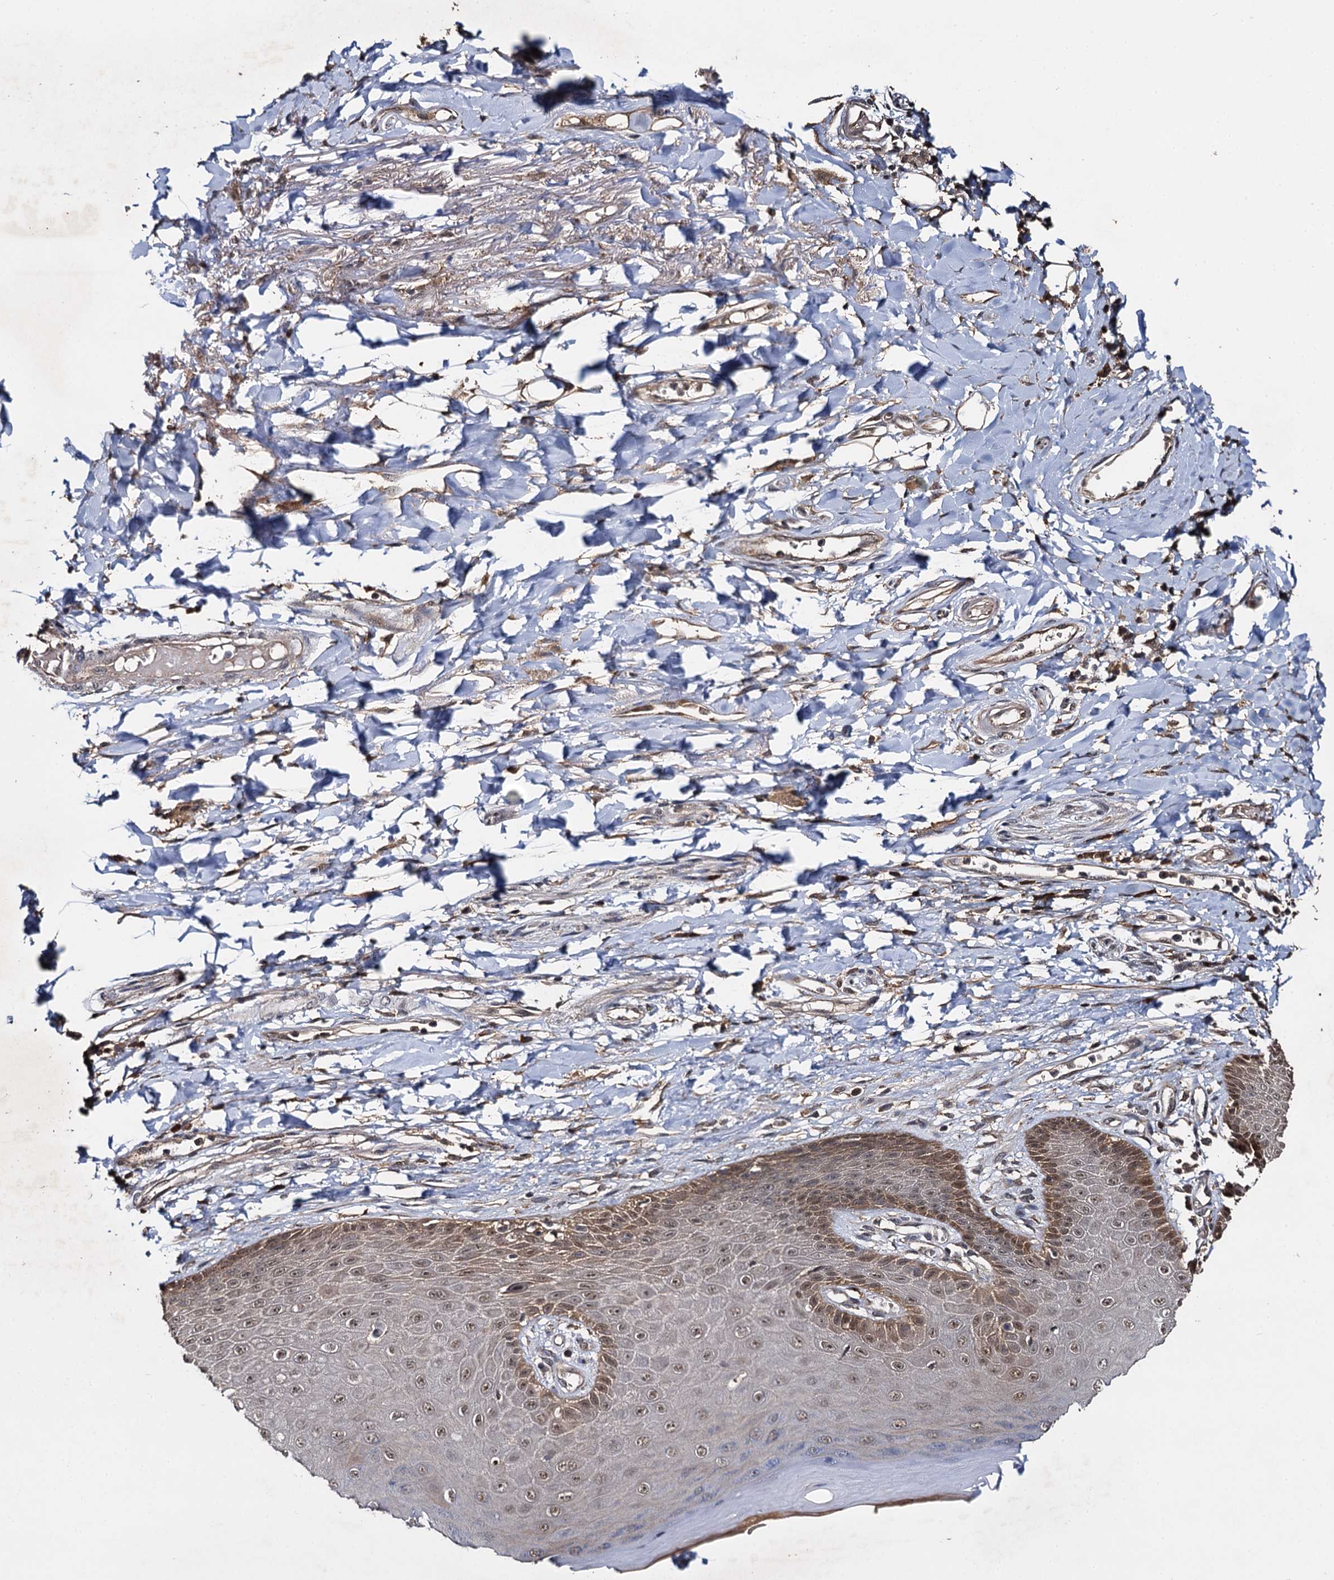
{"staining": {"intensity": "strong", "quantity": "25%-75%", "location": "cytoplasmic/membranous,nuclear"}, "tissue": "skin", "cell_type": "Epidermal cells", "image_type": "normal", "snomed": [{"axis": "morphology", "description": "Normal tissue, NOS"}, {"axis": "topography", "description": "Anal"}], "caption": "Immunohistochemistry (IHC) micrograph of unremarkable skin stained for a protein (brown), which exhibits high levels of strong cytoplasmic/membranous,nuclear expression in approximately 25%-75% of epidermal cells.", "gene": "SLC46A3", "patient": {"sex": "male", "age": 78}}